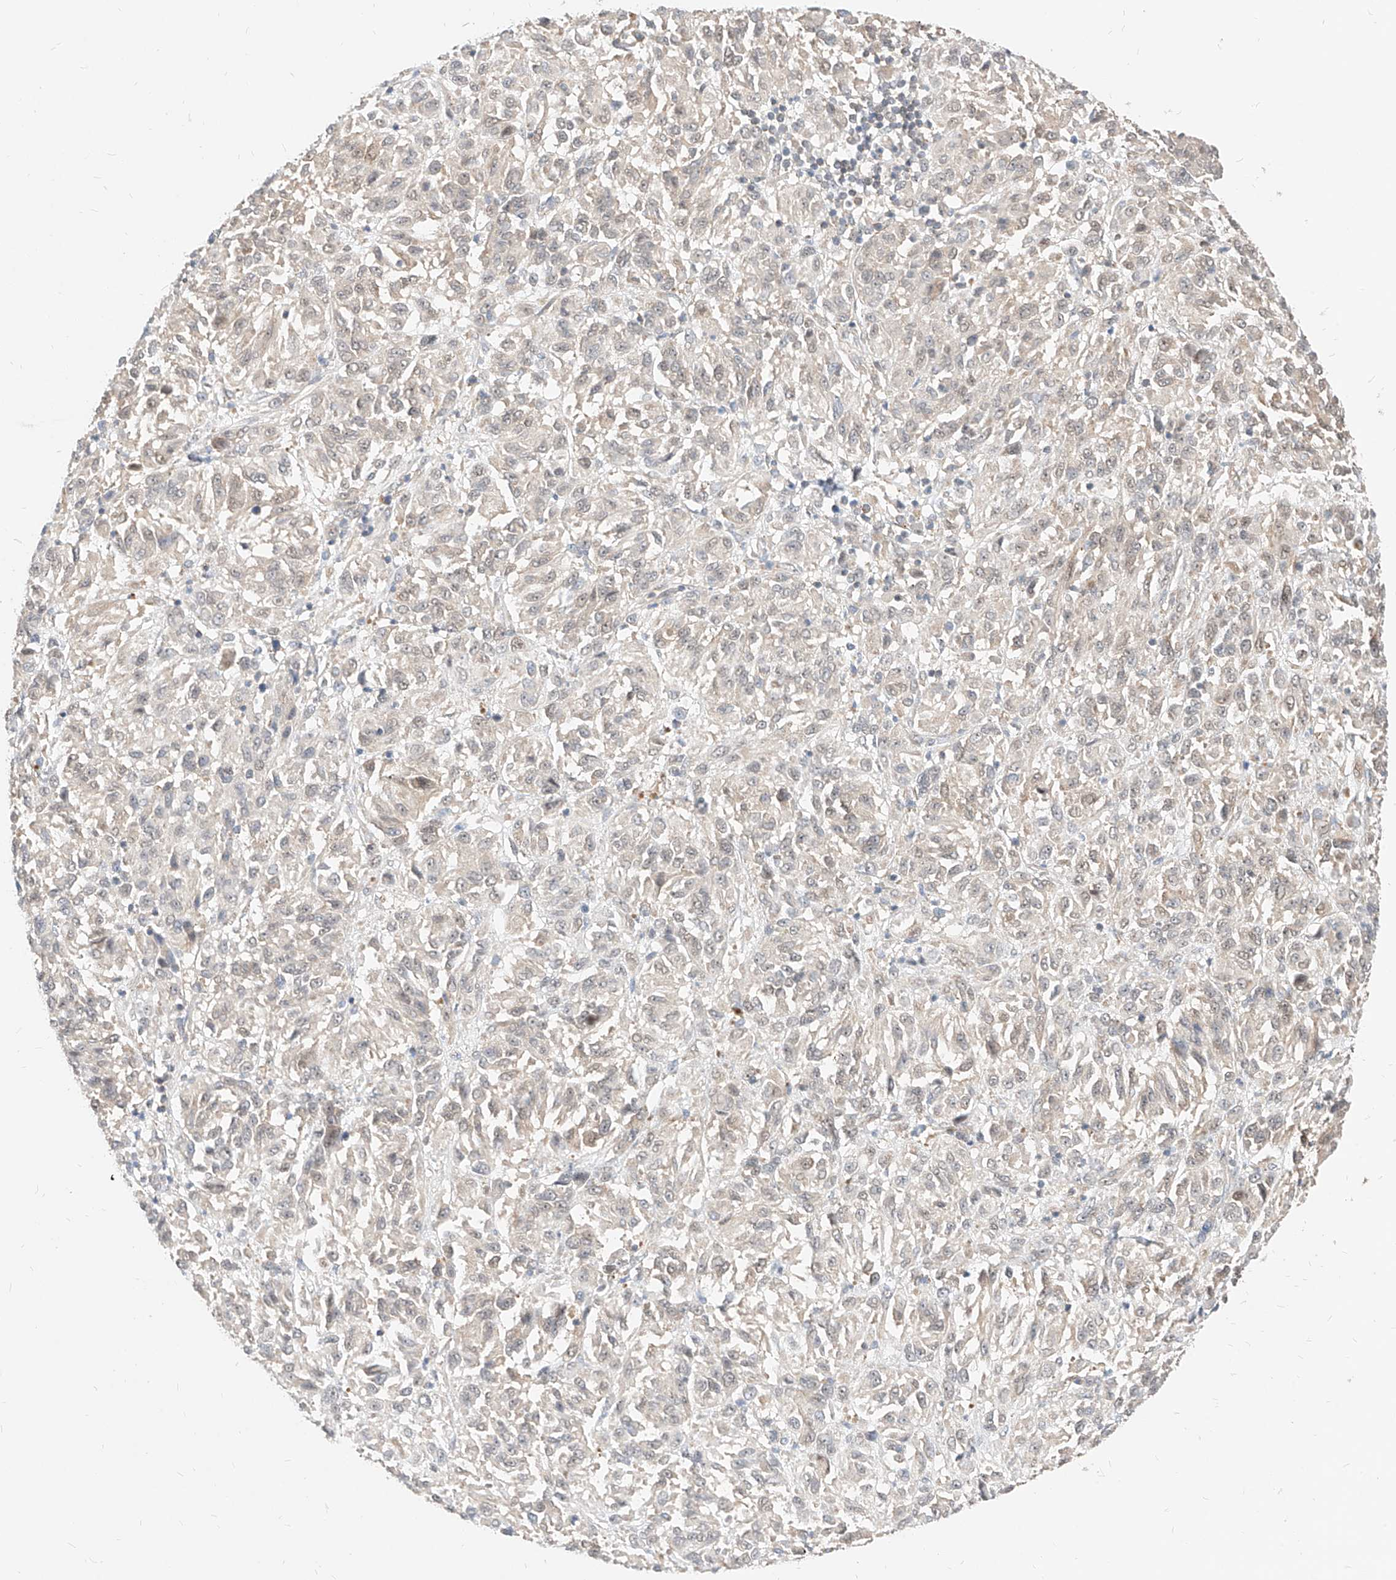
{"staining": {"intensity": "negative", "quantity": "none", "location": "none"}, "tissue": "melanoma", "cell_type": "Tumor cells", "image_type": "cancer", "snomed": [{"axis": "morphology", "description": "Malignant melanoma, Metastatic site"}, {"axis": "topography", "description": "Lung"}], "caption": "Malignant melanoma (metastatic site) was stained to show a protein in brown. There is no significant expression in tumor cells.", "gene": "TSNAX", "patient": {"sex": "male", "age": 64}}